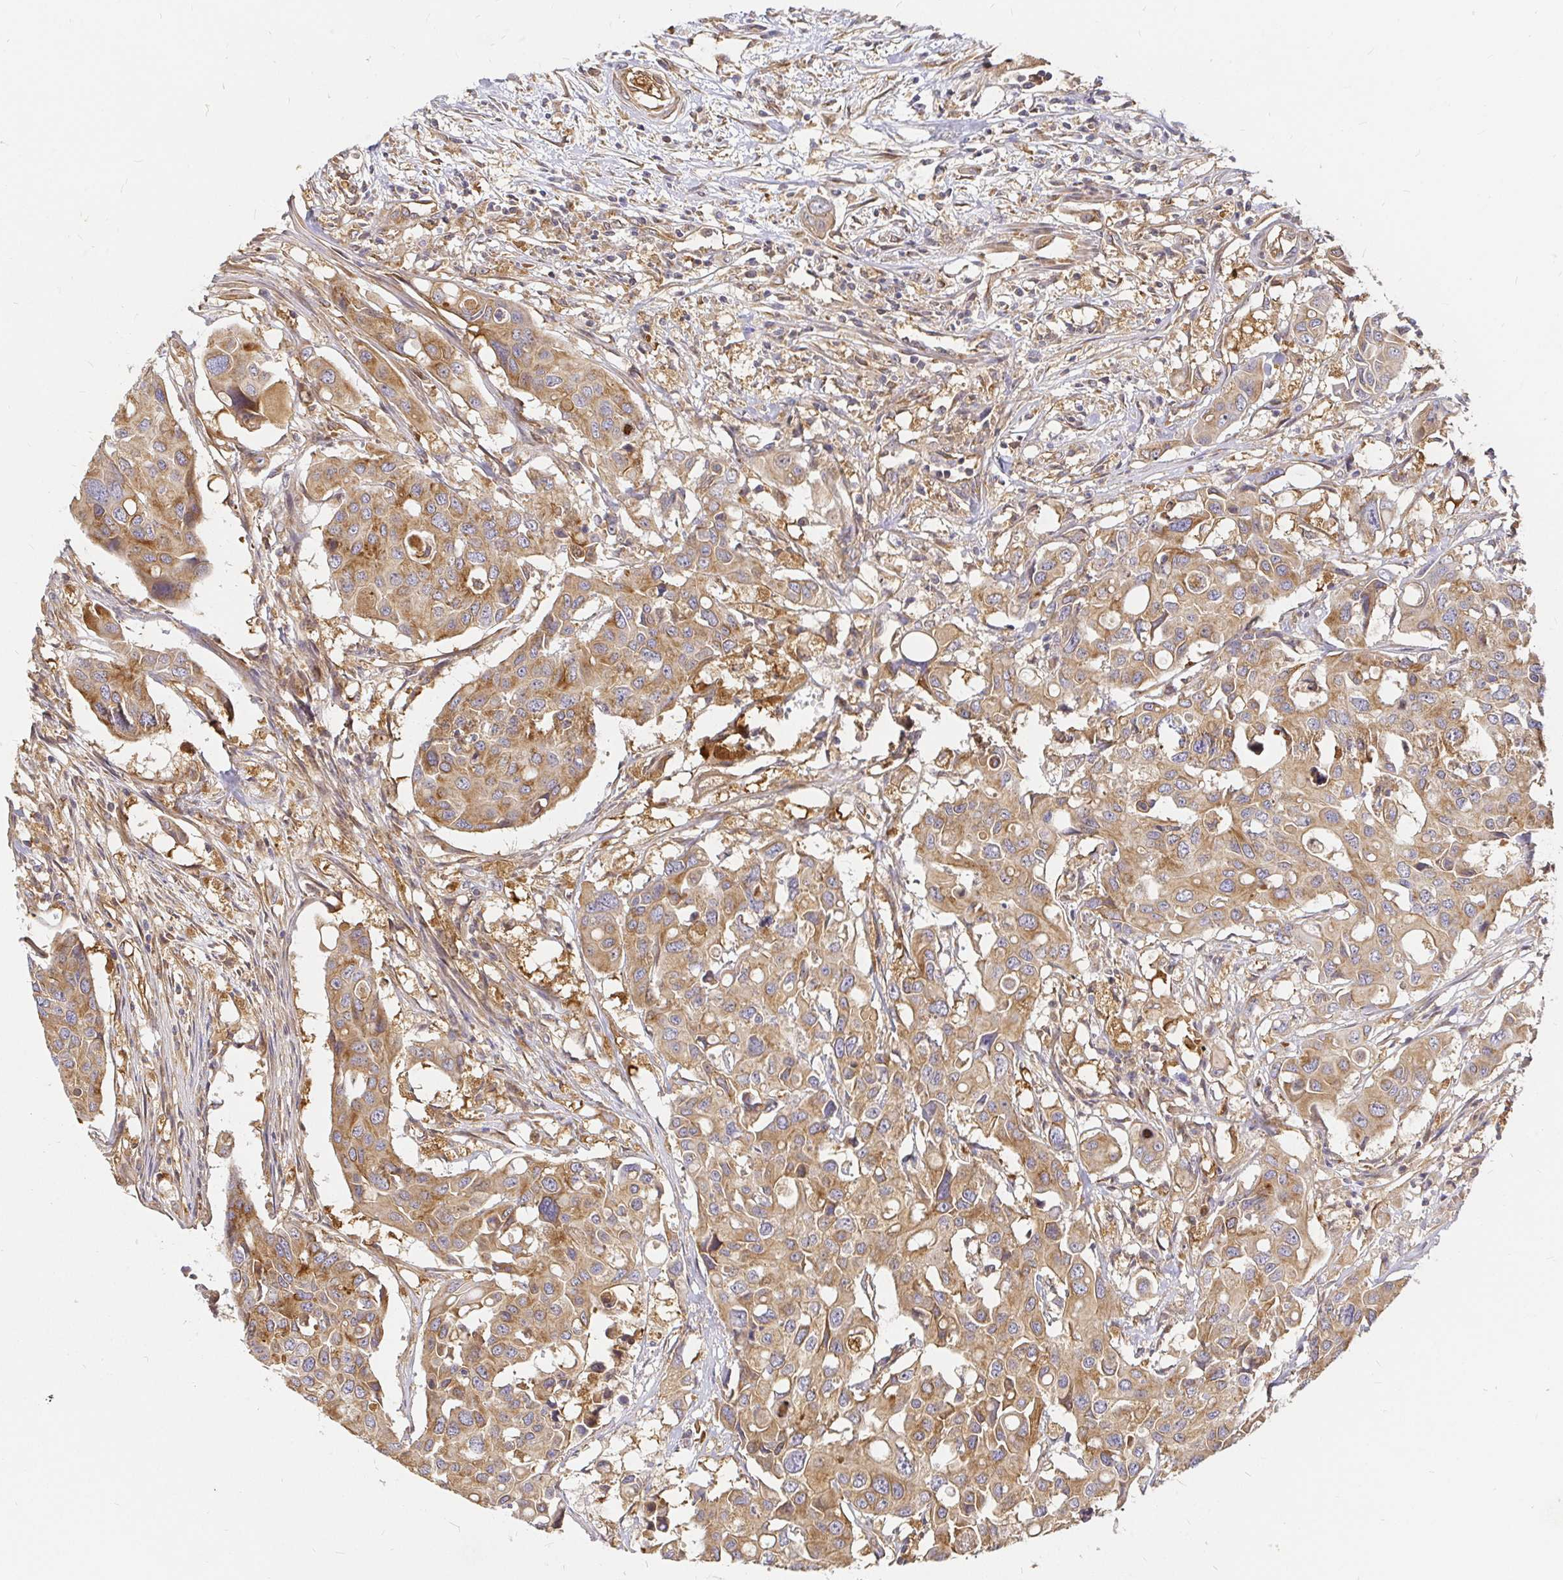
{"staining": {"intensity": "moderate", "quantity": ">75%", "location": "cytoplasmic/membranous"}, "tissue": "colorectal cancer", "cell_type": "Tumor cells", "image_type": "cancer", "snomed": [{"axis": "morphology", "description": "Adenocarcinoma, NOS"}, {"axis": "topography", "description": "Colon"}], "caption": "Immunohistochemical staining of colorectal cancer (adenocarcinoma) exhibits medium levels of moderate cytoplasmic/membranous staining in about >75% of tumor cells.", "gene": "KIF5B", "patient": {"sex": "male", "age": 77}}